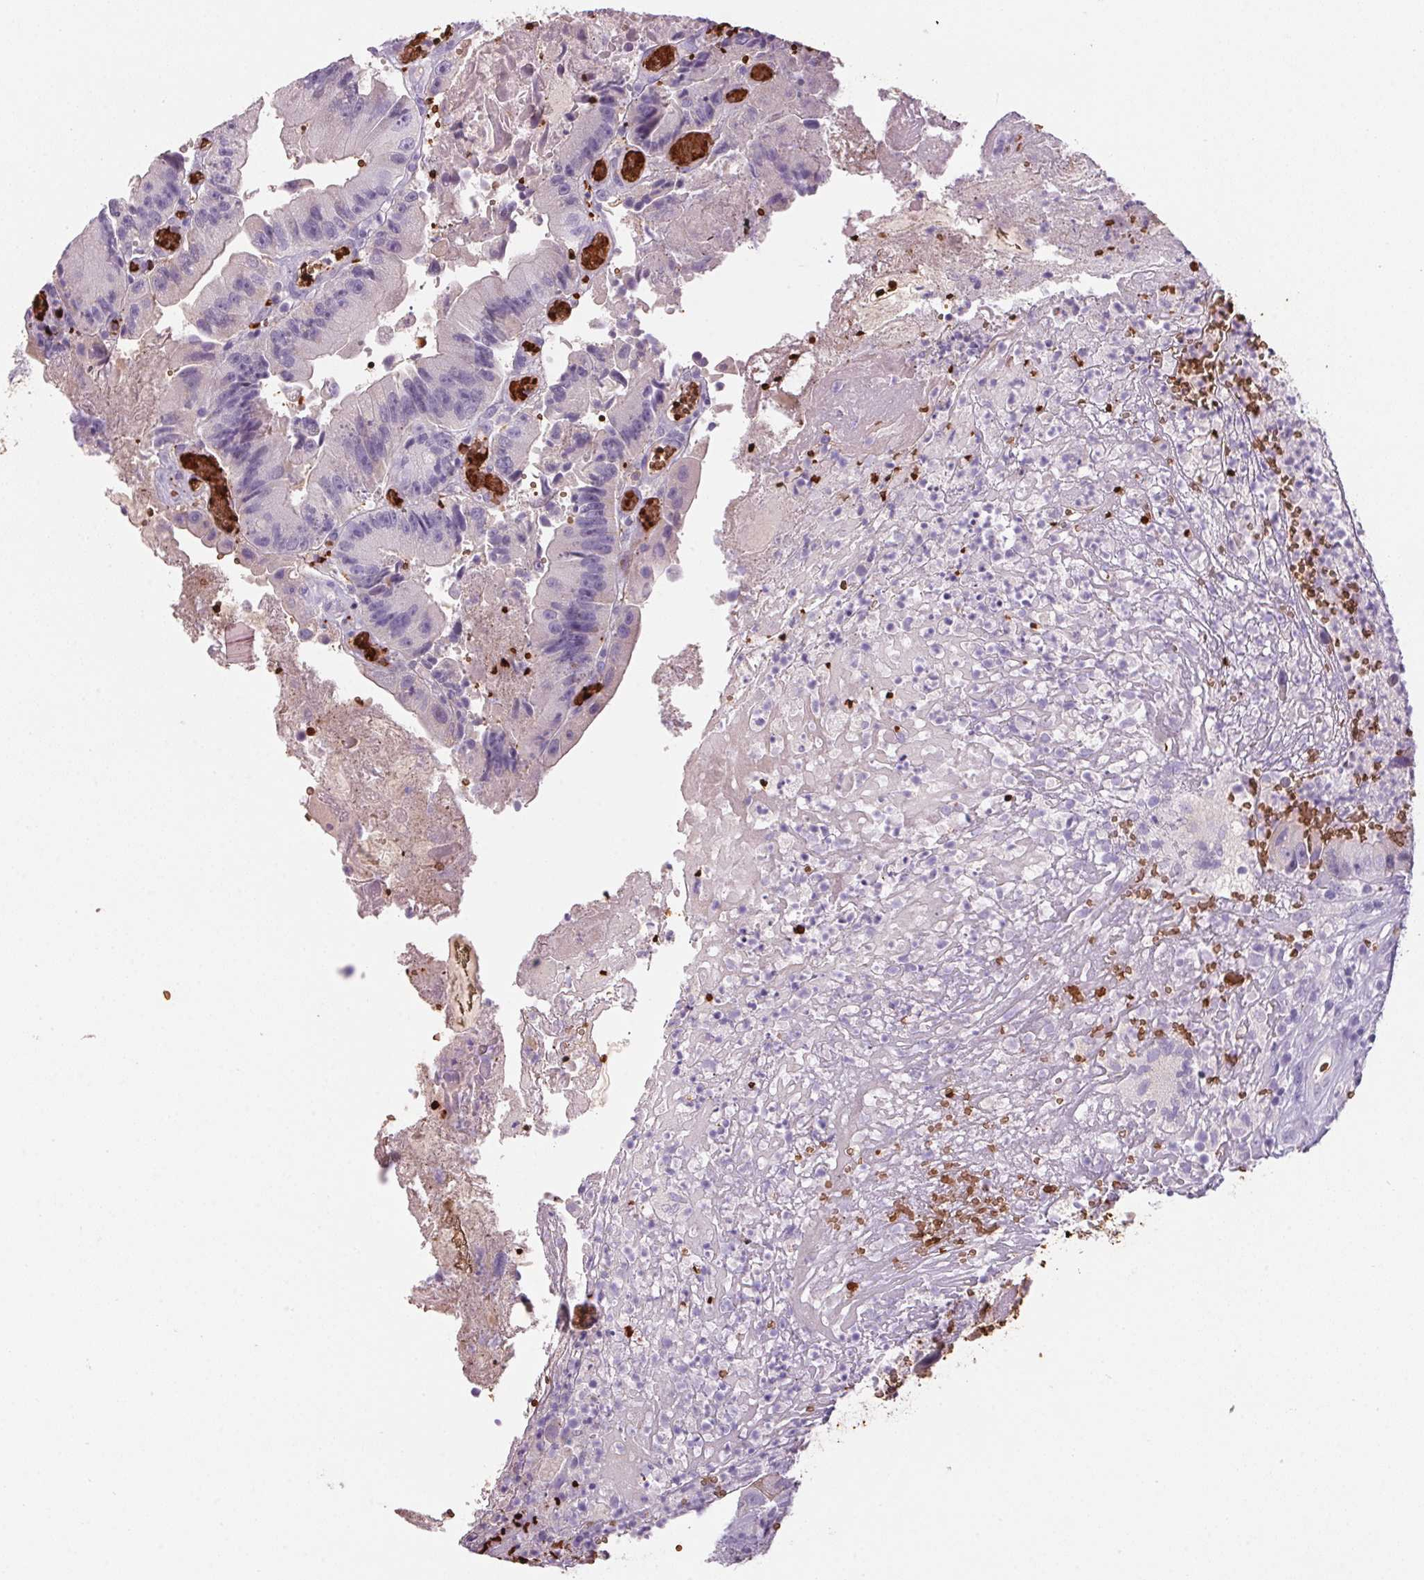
{"staining": {"intensity": "negative", "quantity": "none", "location": "none"}, "tissue": "colorectal cancer", "cell_type": "Tumor cells", "image_type": "cancer", "snomed": [{"axis": "morphology", "description": "Adenocarcinoma, NOS"}, {"axis": "topography", "description": "Colon"}], "caption": "This is a image of immunohistochemistry staining of colorectal adenocarcinoma, which shows no positivity in tumor cells.", "gene": "HBQ1", "patient": {"sex": "female", "age": 86}}